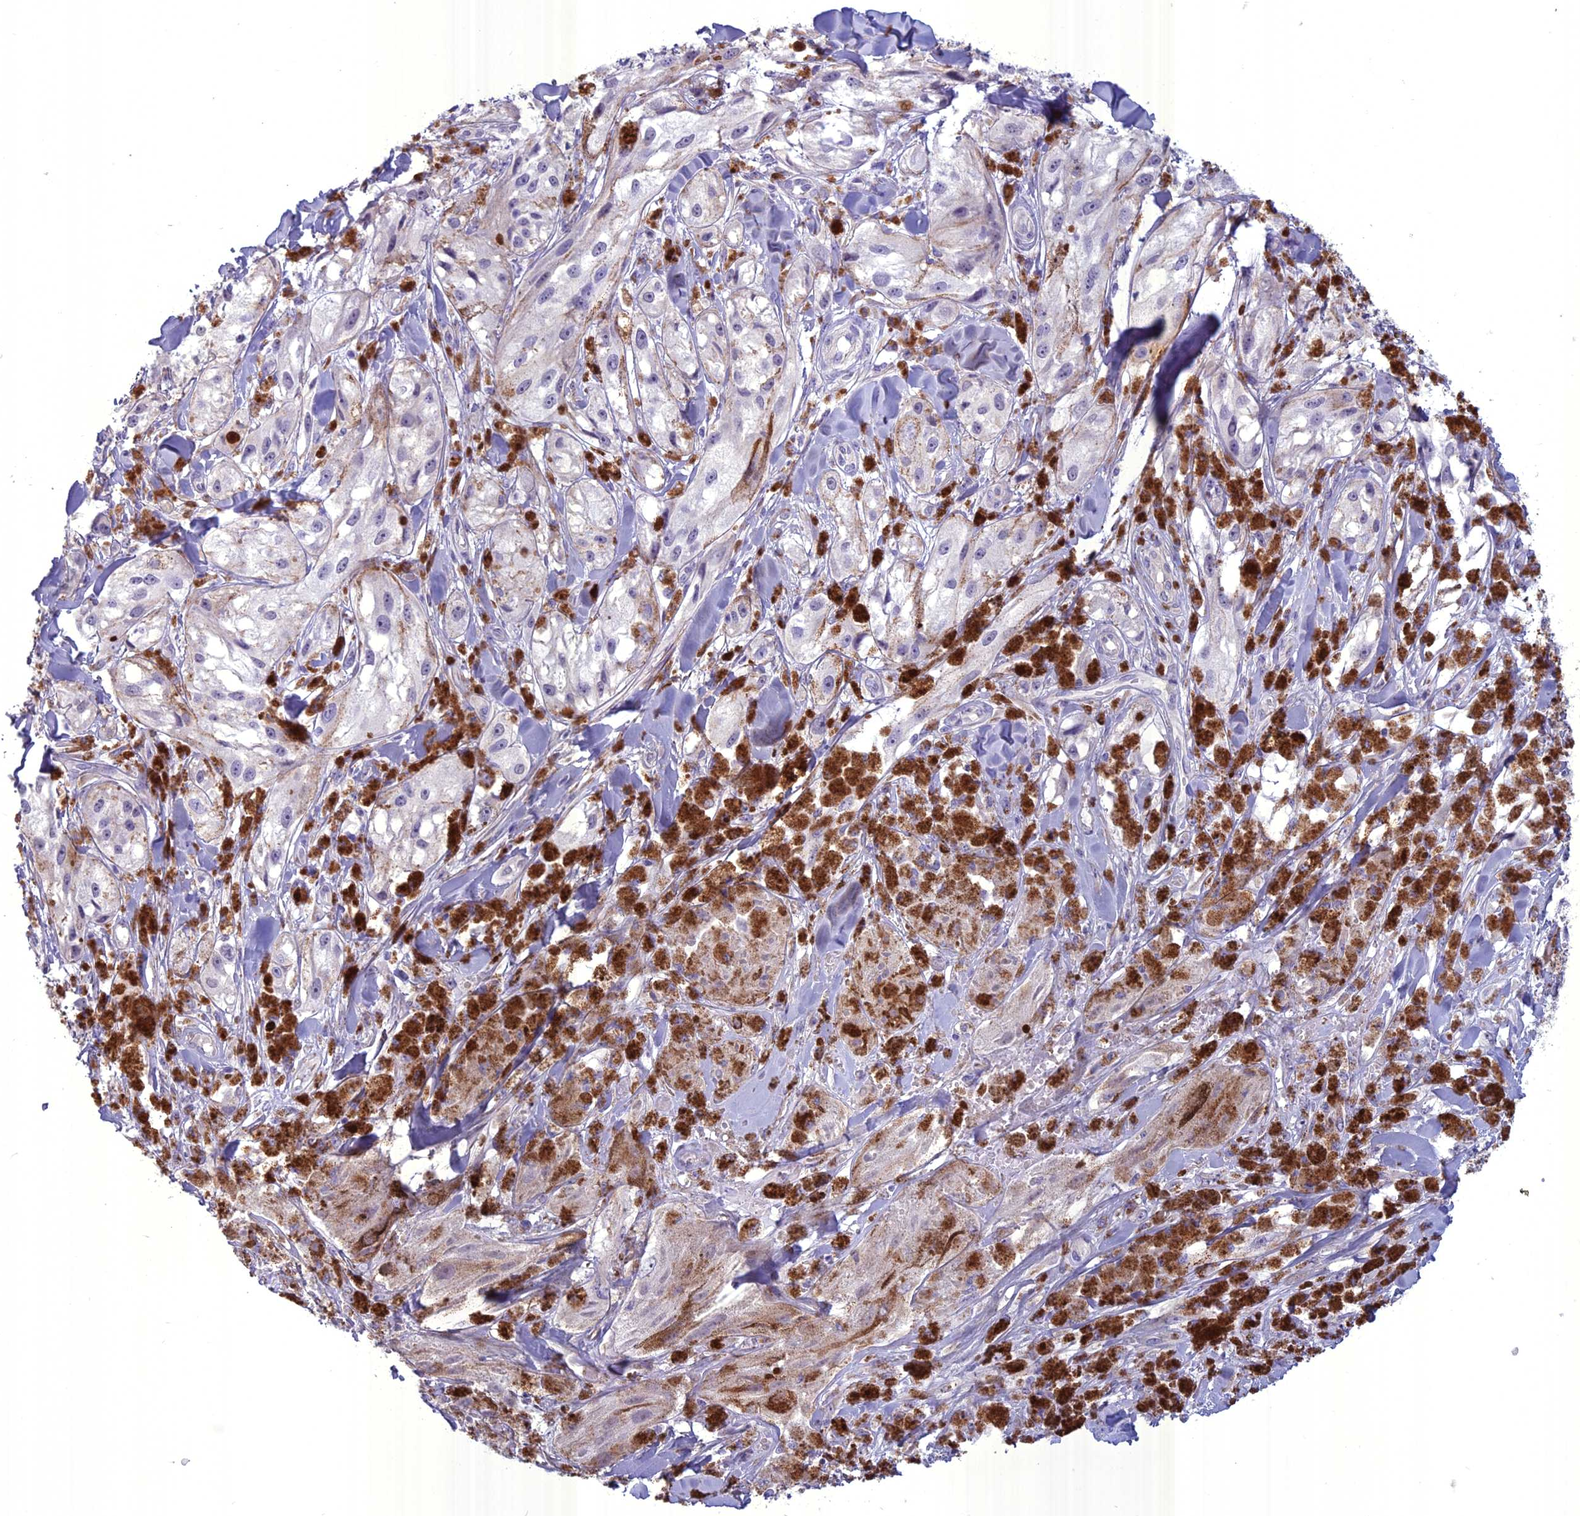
{"staining": {"intensity": "negative", "quantity": "none", "location": "none"}, "tissue": "melanoma", "cell_type": "Tumor cells", "image_type": "cancer", "snomed": [{"axis": "morphology", "description": "Malignant melanoma, NOS"}, {"axis": "topography", "description": "Skin"}], "caption": "Melanoma stained for a protein using IHC exhibits no staining tumor cells.", "gene": "SPHKAP", "patient": {"sex": "male", "age": 88}}